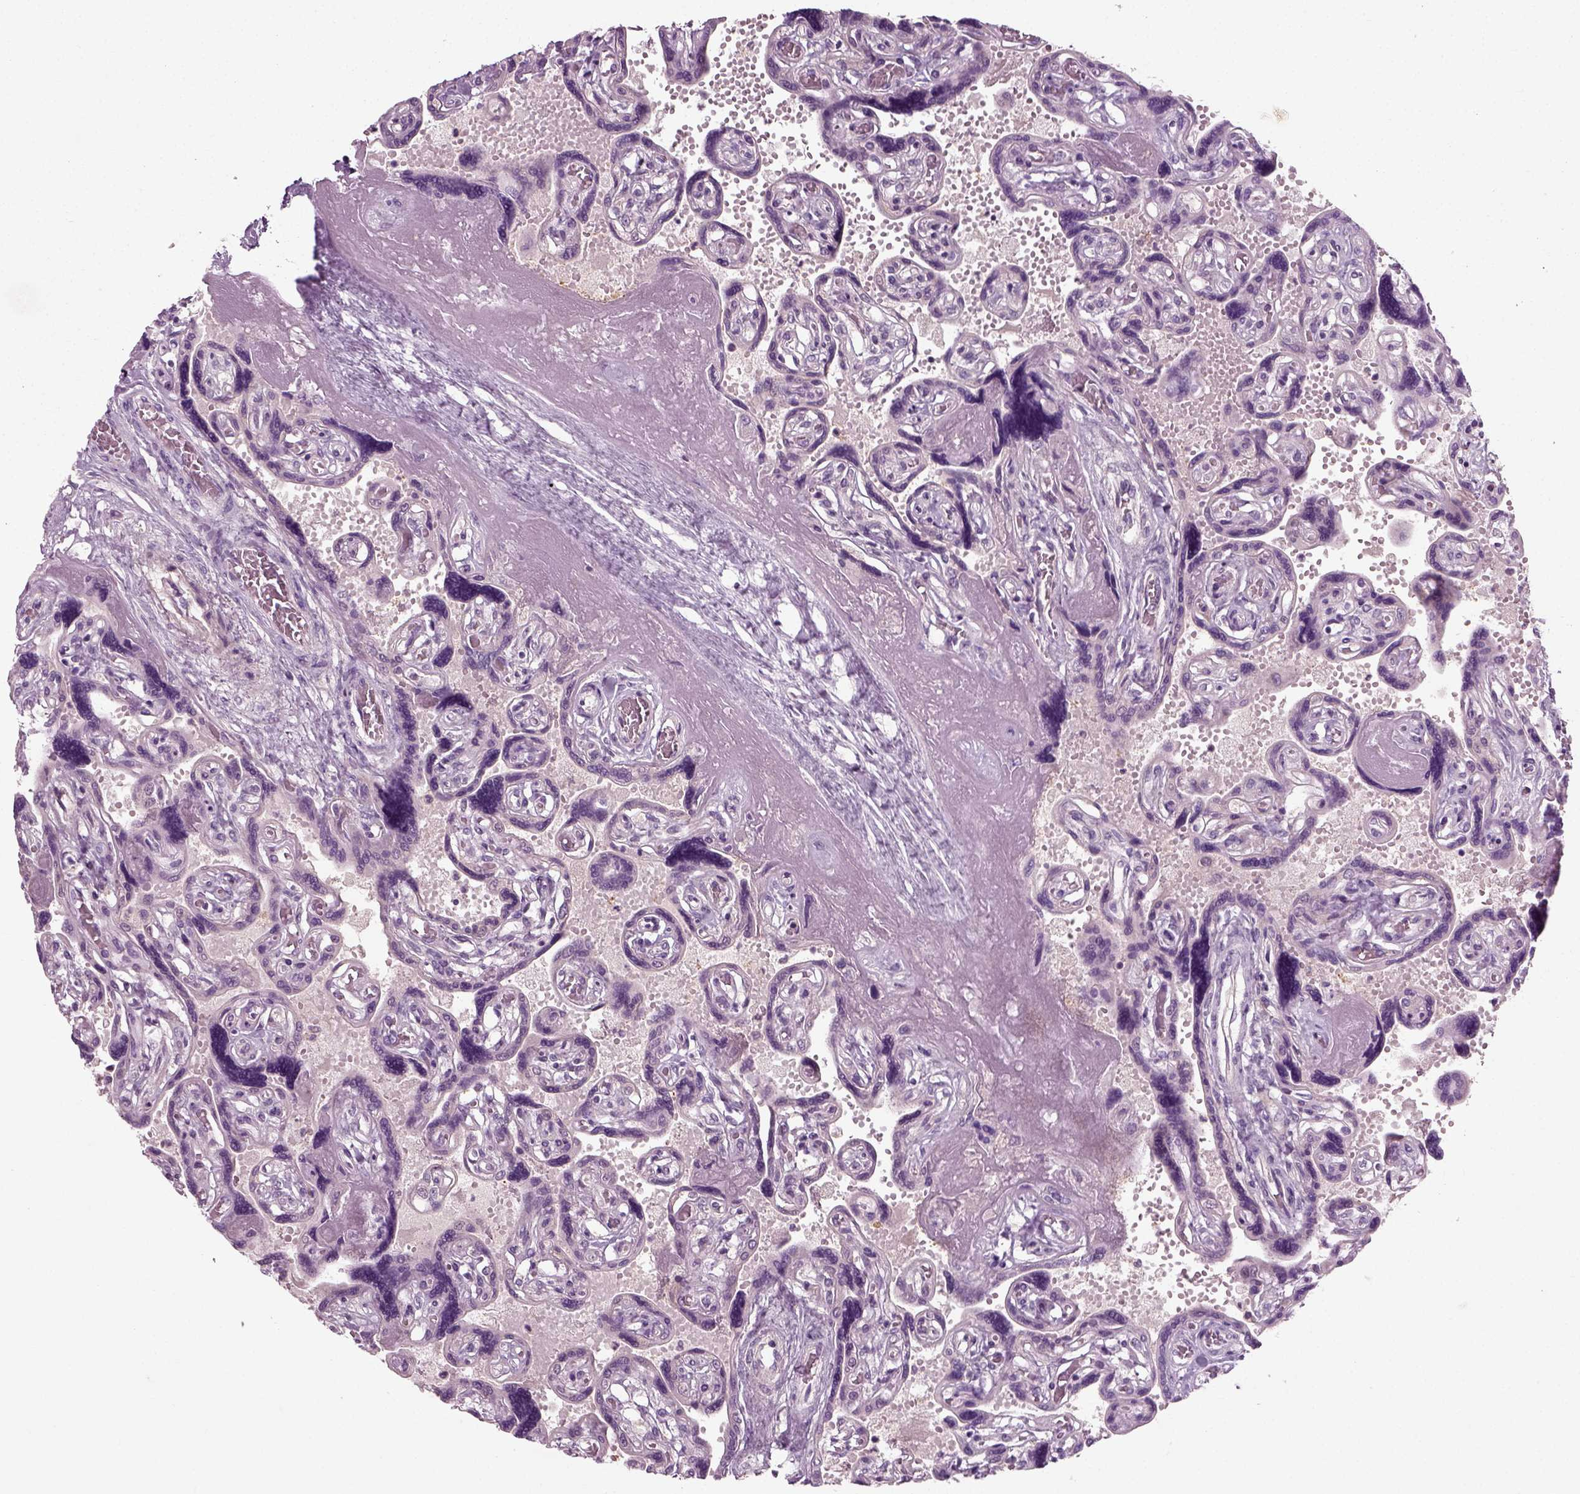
{"staining": {"intensity": "negative", "quantity": "none", "location": "none"}, "tissue": "placenta", "cell_type": "Decidual cells", "image_type": "normal", "snomed": [{"axis": "morphology", "description": "Normal tissue, NOS"}, {"axis": "topography", "description": "Placenta"}], "caption": "Normal placenta was stained to show a protein in brown. There is no significant expression in decidual cells.", "gene": "RND2", "patient": {"sex": "female", "age": 32}}